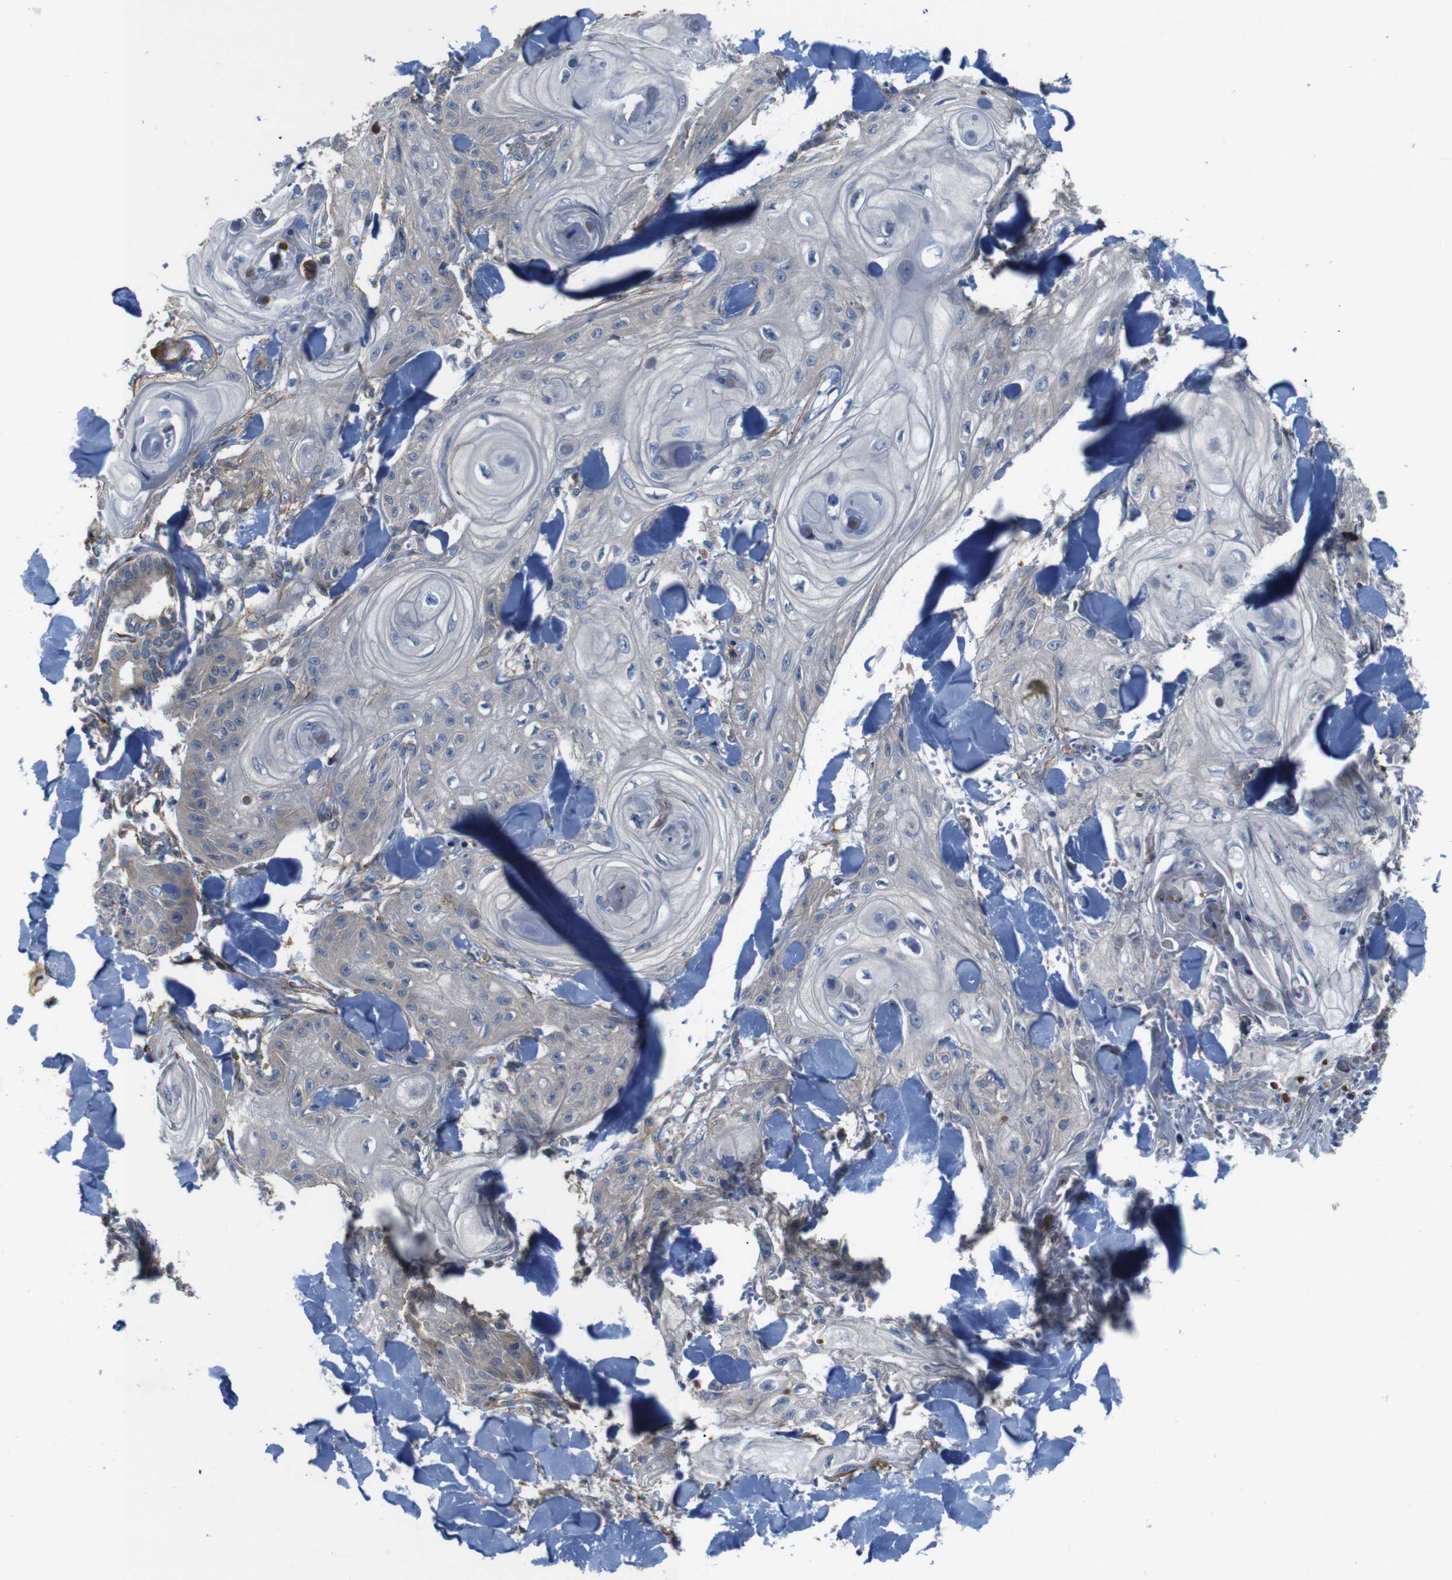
{"staining": {"intensity": "negative", "quantity": "none", "location": "none"}, "tissue": "skin cancer", "cell_type": "Tumor cells", "image_type": "cancer", "snomed": [{"axis": "morphology", "description": "Squamous cell carcinoma, NOS"}, {"axis": "topography", "description": "Skin"}], "caption": "High magnification brightfield microscopy of squamous cell carcinoma (skin) stained with DAB (3,3'-diaminobenzidine) (brown) and counterstained with hematoxylin (blue): tumor cells show no significant expression.", "gene": "GGT7", "patient": {"sex": "male", "age": 74}}